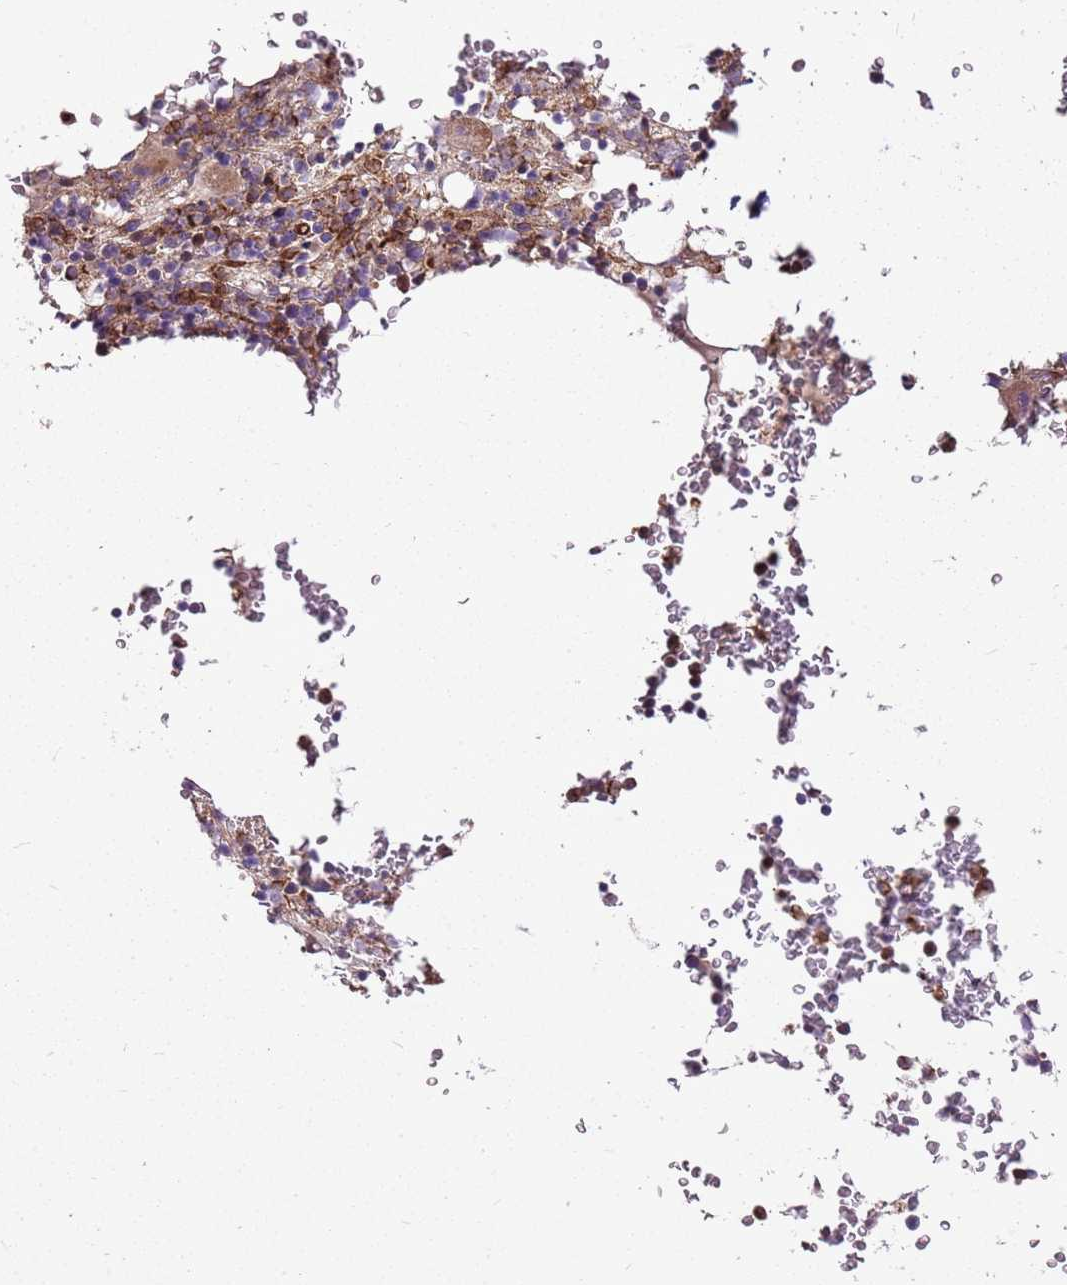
{"staining": {"intensity": "moderate", "quantity": "<25%", "location": "cytoplasmic/membranous"}, "tissue": "bone marrow", "cell_type": "Hematopoietic cells", "image_type": "normal", "snomed": [{"axis": "morphology", "description": "Normal tissue, NOS"}, {"axis": "topography", "description": "Bone marrow"}], "caption": "A photomicrograph of human bone marrow stained for a protein displays moderate cytoplasmic/membranous brown staining in hematopoietic cells.", "gene": "ZNF827", "patient": {"sex": "male", "age": 58}}